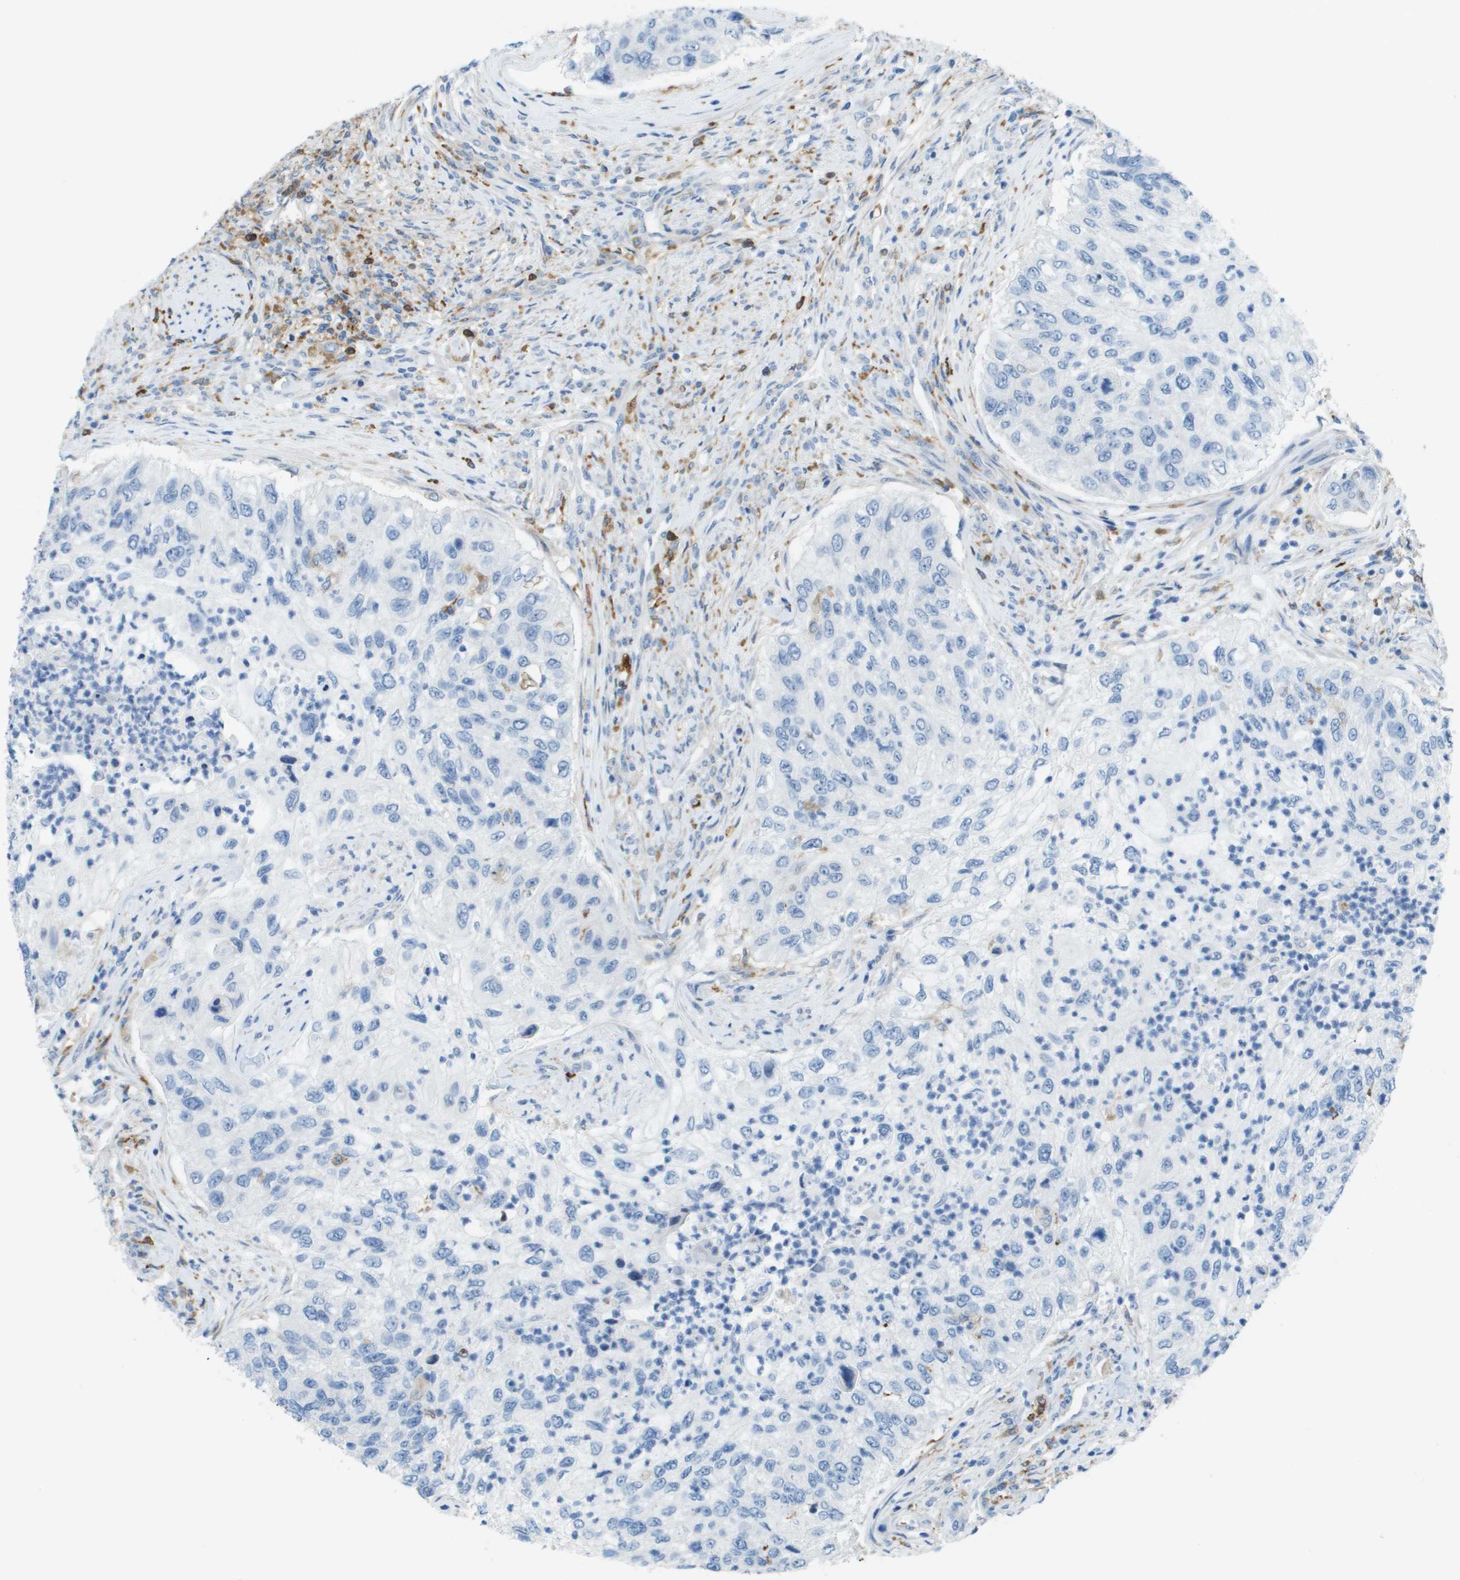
{"staining": {"intensity": "negative", "quantity": "none", "location": "none"}, "tissue": "urothelial cancer", "cell_type": "Tumor cells", "image_type": "cancer", "snomed": [{"axis": "morphology", "description": "Urothelial carcinoma, High grade"}, {"axis": "topography", "description": "Urinary bladder"}], "caption": "IHC micrograph of high-grade urothelial carcinoma stained for a protein (brown), which demonstrates no staining in tumor cells.", "gene": "ZBTB43", "patient": {"sex": "female", "age": 60}}